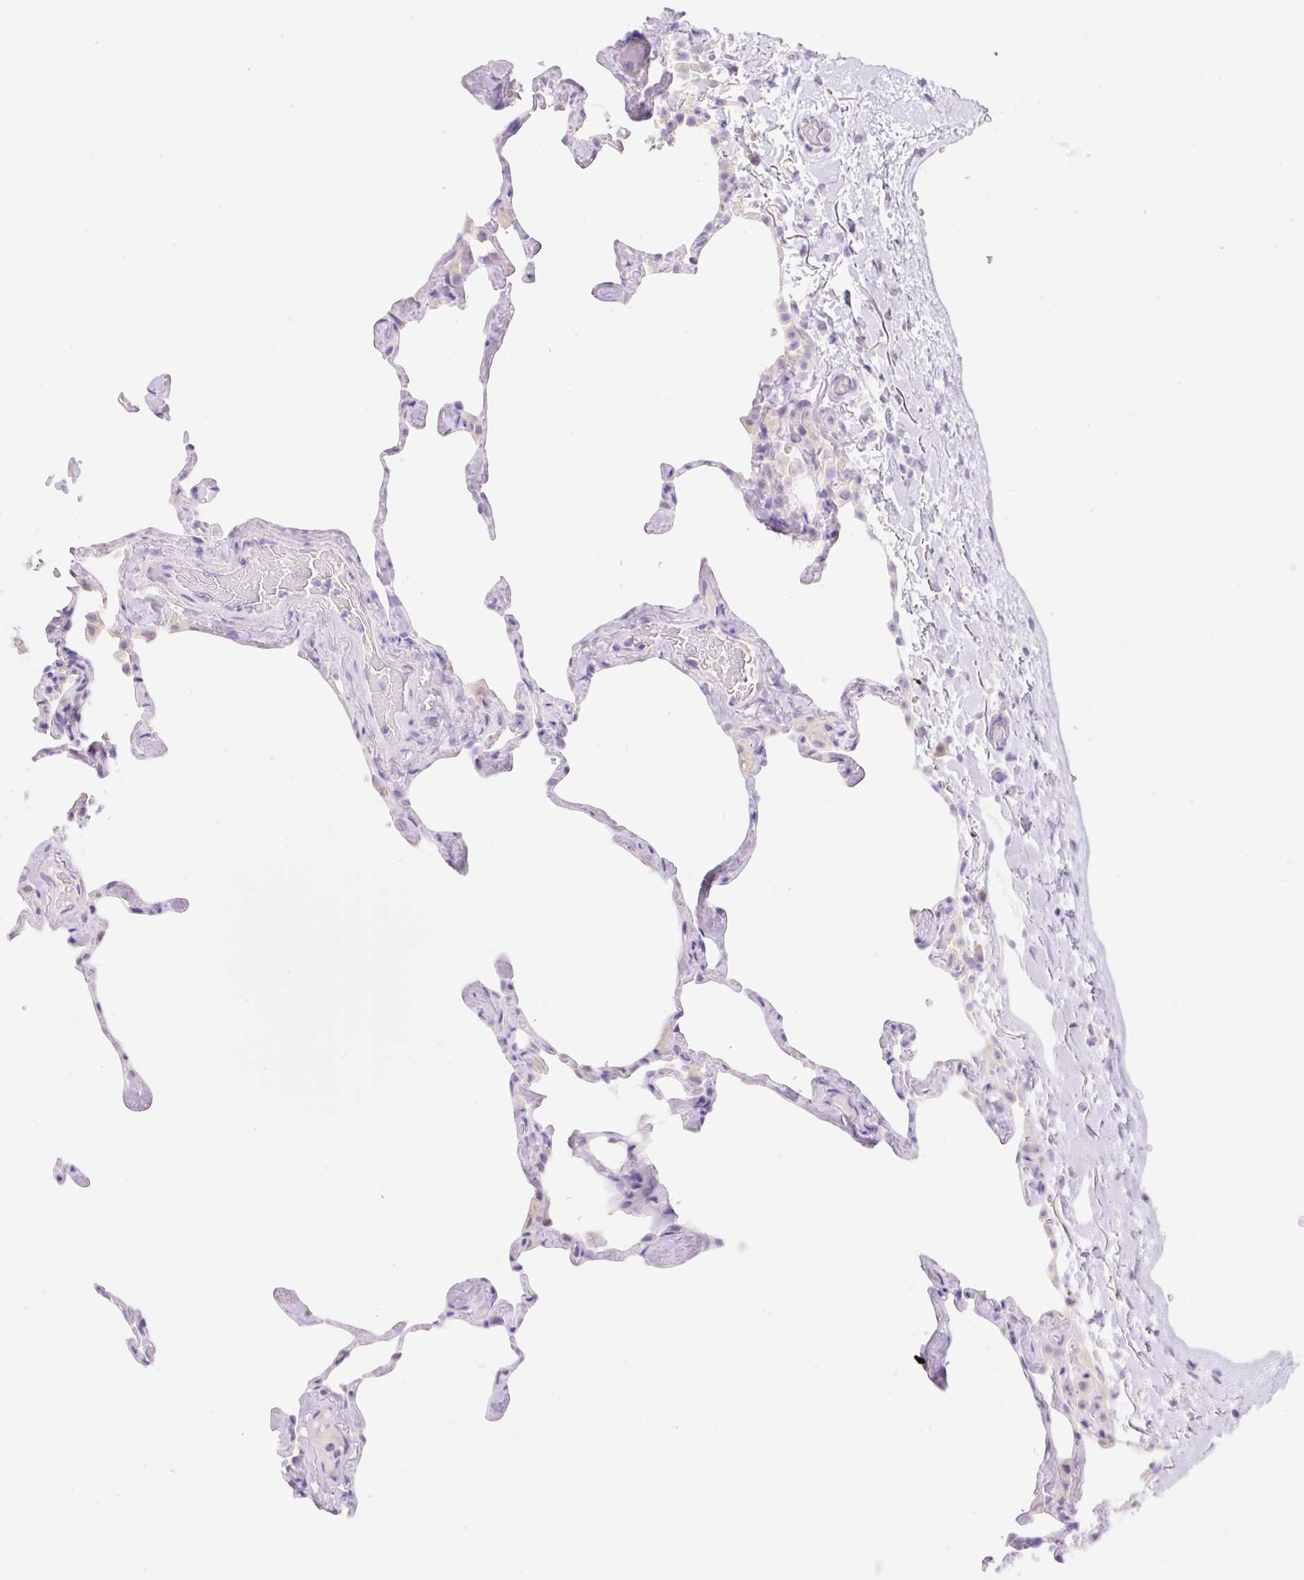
{"staining": {"intensity": "negative", "quantity": "none", "location": "none"}, "tissue": "lung", "cell_type": "Alveolar cells", "image_type": "normal", "snomed": [{"axis": "morphology", "description": "Normal tissue, NOS"}, {"axis": "topography", "description": "Lung"}], "caption": "Alveolar cells show no significant protein staining in normal lung. (DAB (3,3'-diaminobenzidine) immunohistochemistry visualized using brightfield microscopy, high magnification).", "gene": "DENND5A", "patient": {"sex": "male", "age": 65}}